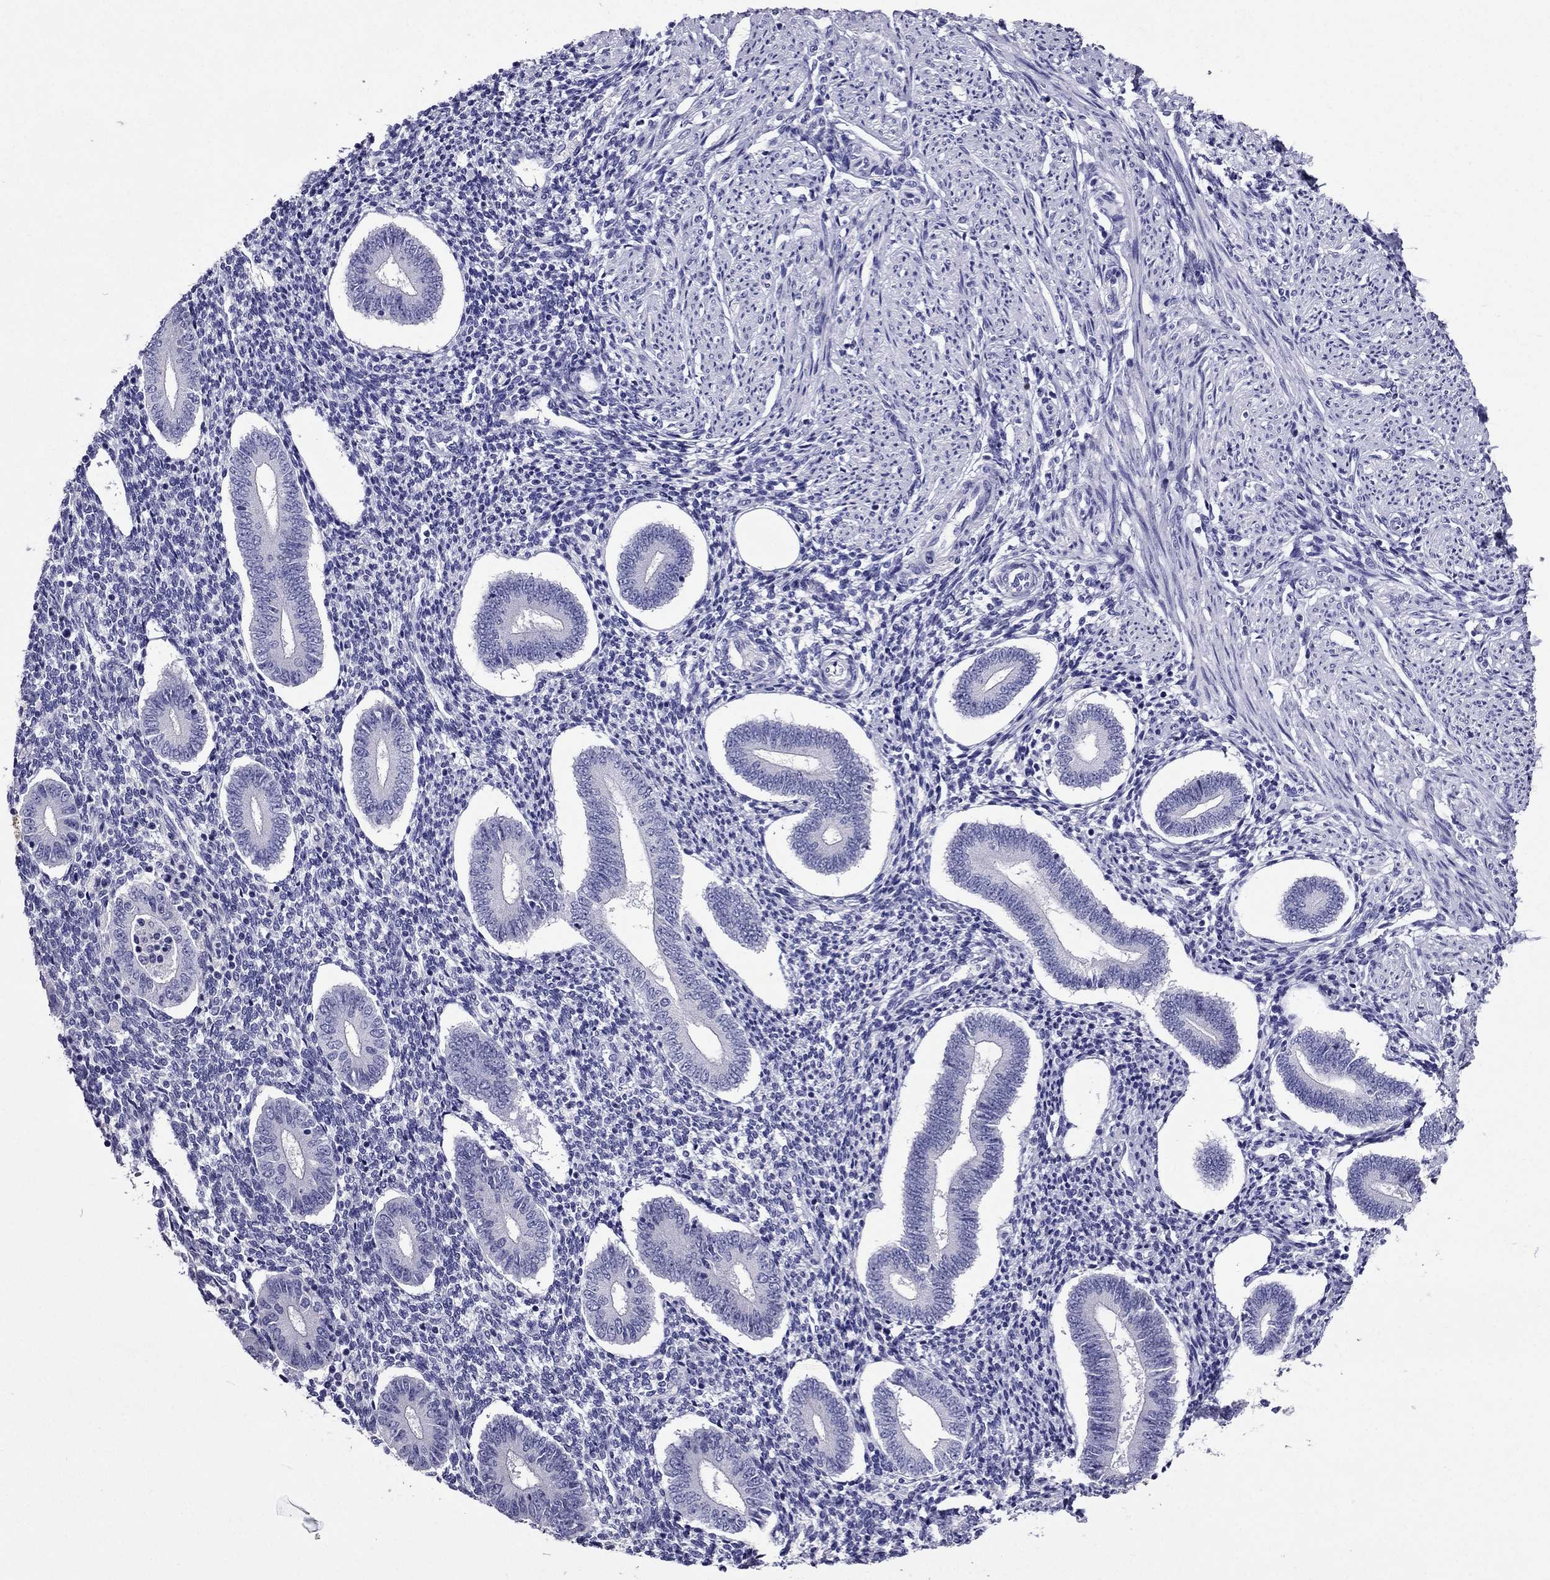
{"staining": {"intensity": "negative", "quantity": "none", "location": "none"}, "tissue": "endometrium", "cell_type": "Cells in endometrial stroma", "image_type": "normal", "snomed": [{"axis": "morphology", "description": "Normal tissue, NOS"}, {"axis": "topography", "description": "Endometrium"}], "caption": "Immunohistochemistry of unremarkable human endometrium displays no positivity in cells in endometrial stroma. Nuclei are stained in blue.", "gene": "ZNF541", "patient": {"sex": "female", "age": 40}}